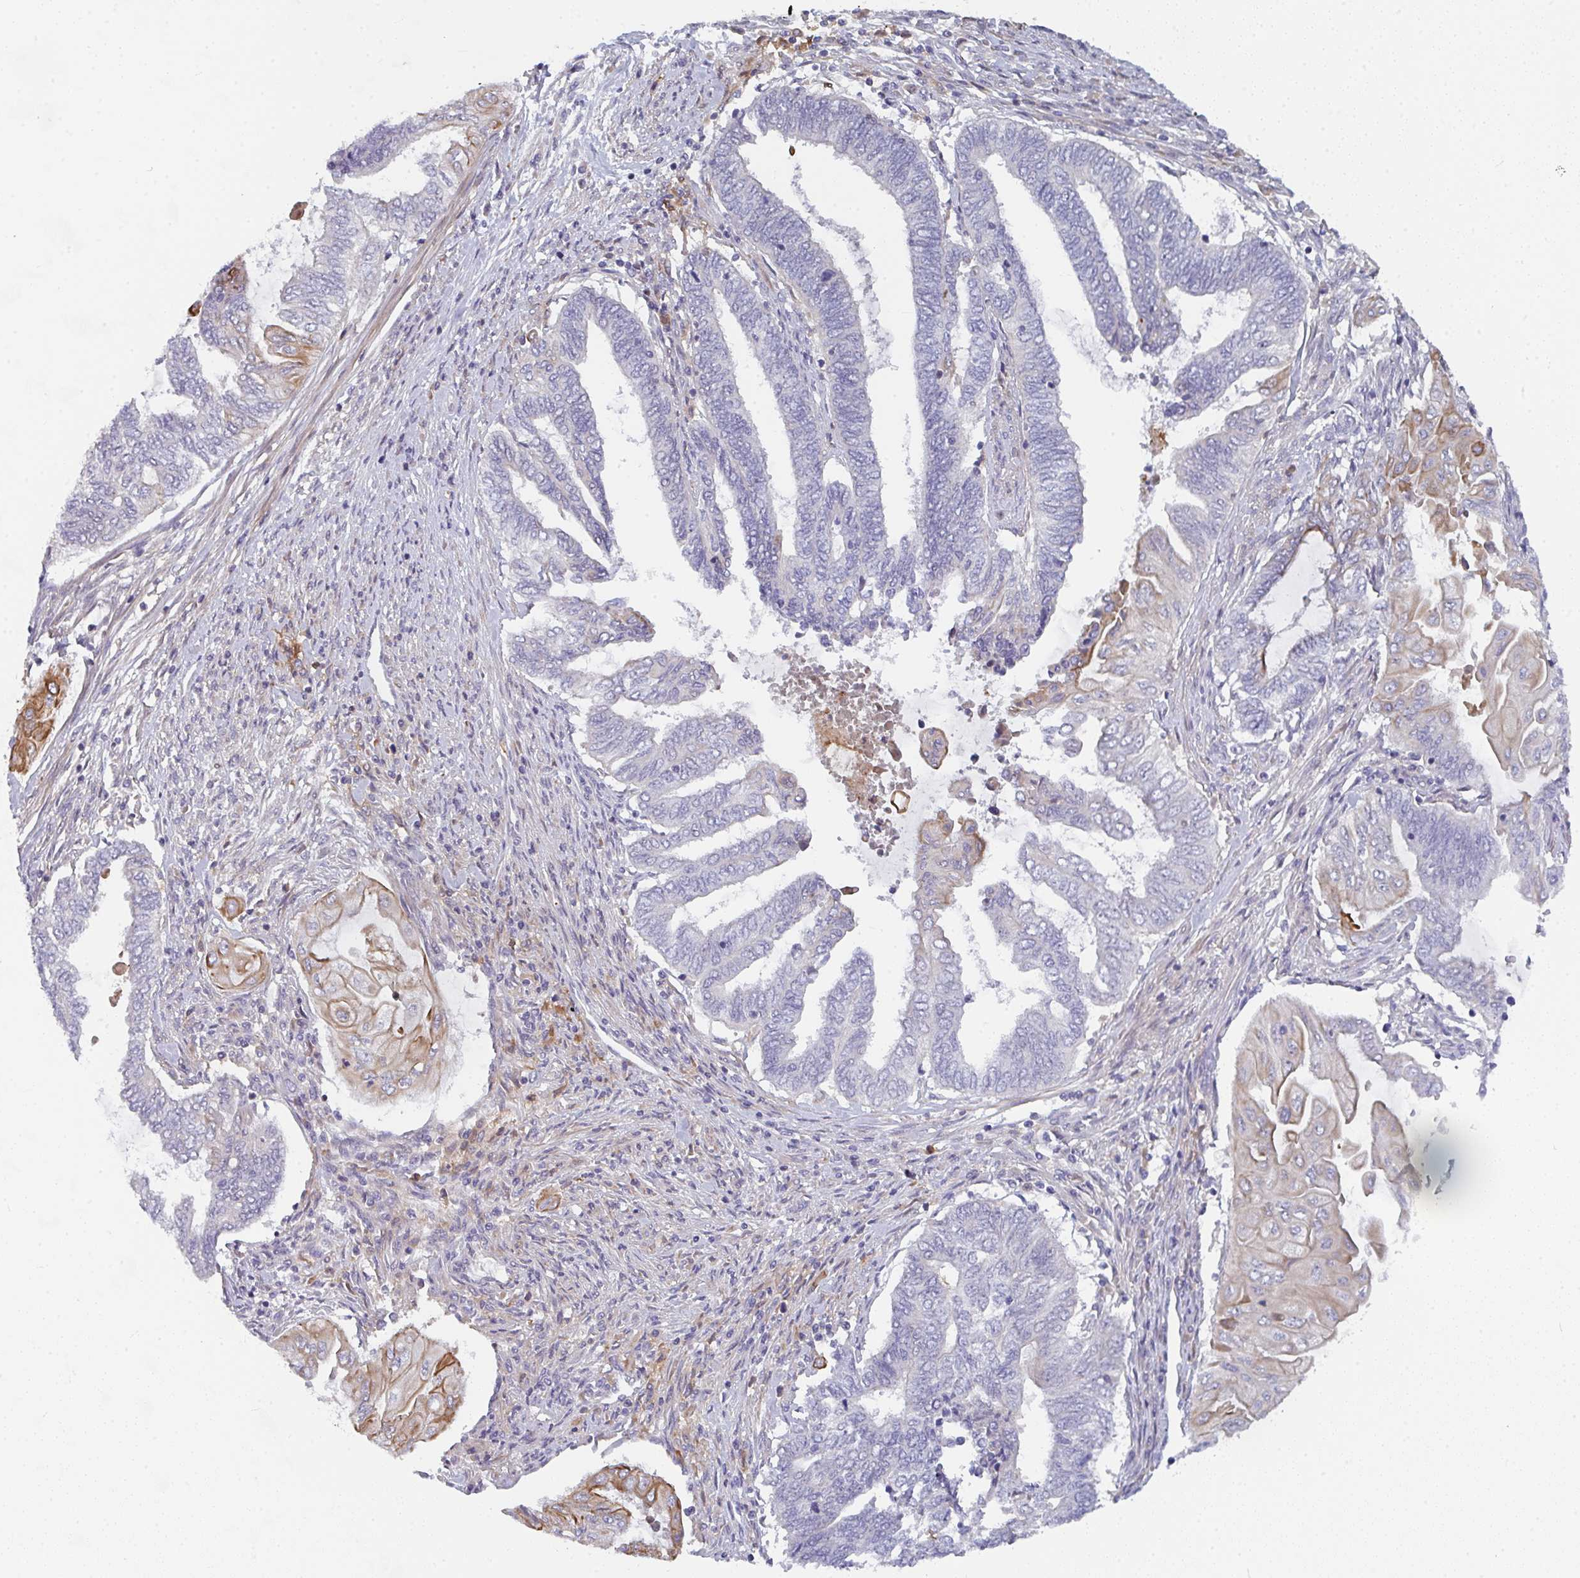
{"staining": {"intensity": "moderate", "quantity": "<25%", "location": "cytoplasmic/membranous"}, "tissue": "endometrial cancer", "cell_type": "Tumor cells", "image_type": "cancer", "snomed": [{"axis": "morphology", "description": "Adenocarcinoma, NOS"}, {"axis": "topography", "description": "Uterus"}, {"axis": "topography", "description": "Endometrium"}], "caption": "Endometrial adenocarcinoma stained with DAB IHC exhibits low levels of moderate cytoplasmic/membranous positivity in approximately <25% of tumor cells.", "gene": "KLHL33", "patient": {"sex": "female", "age": 70}}